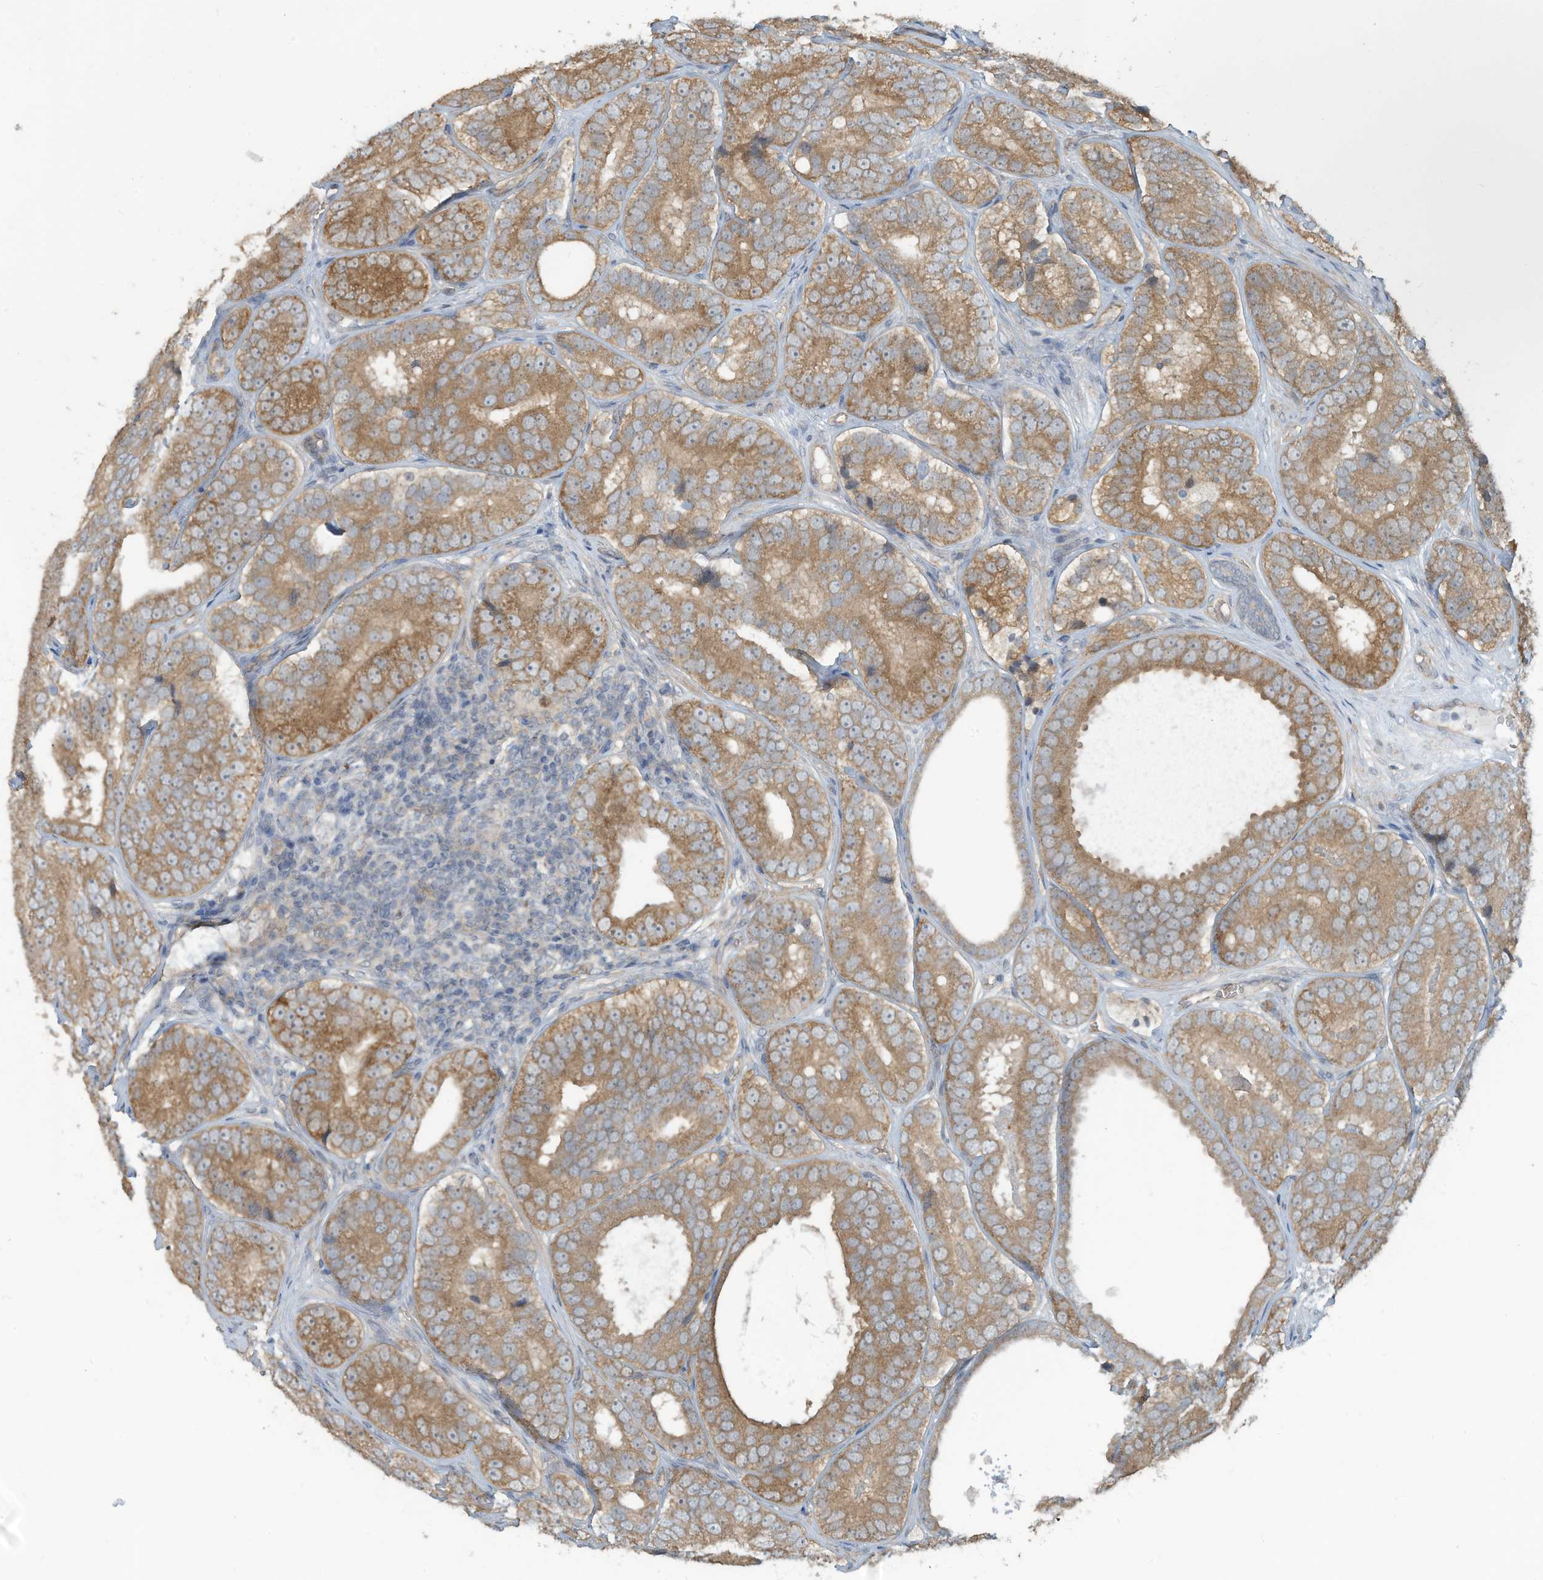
{"staining": {"intensity": "moderate", "quantity": ">75%", "location": "cytoplasmic/membranous"}, "tissue": "prostate cancer", "cell_type": "Tumor cells", "image_type": "cancer", "snomed": [{"axis": "morphology", "description": "Adenocarcinoma, High grade"}, {"axis": "topography", "description": "Prostate"}], "caption": "Moderate cytoplasmic/membranous protein positivity is identified in about >75% of tumor cells in adenocarcinoma (high-grade) (prostate).", "gene": "ERI2", "patient": {"sex": "male", "age": 56}}